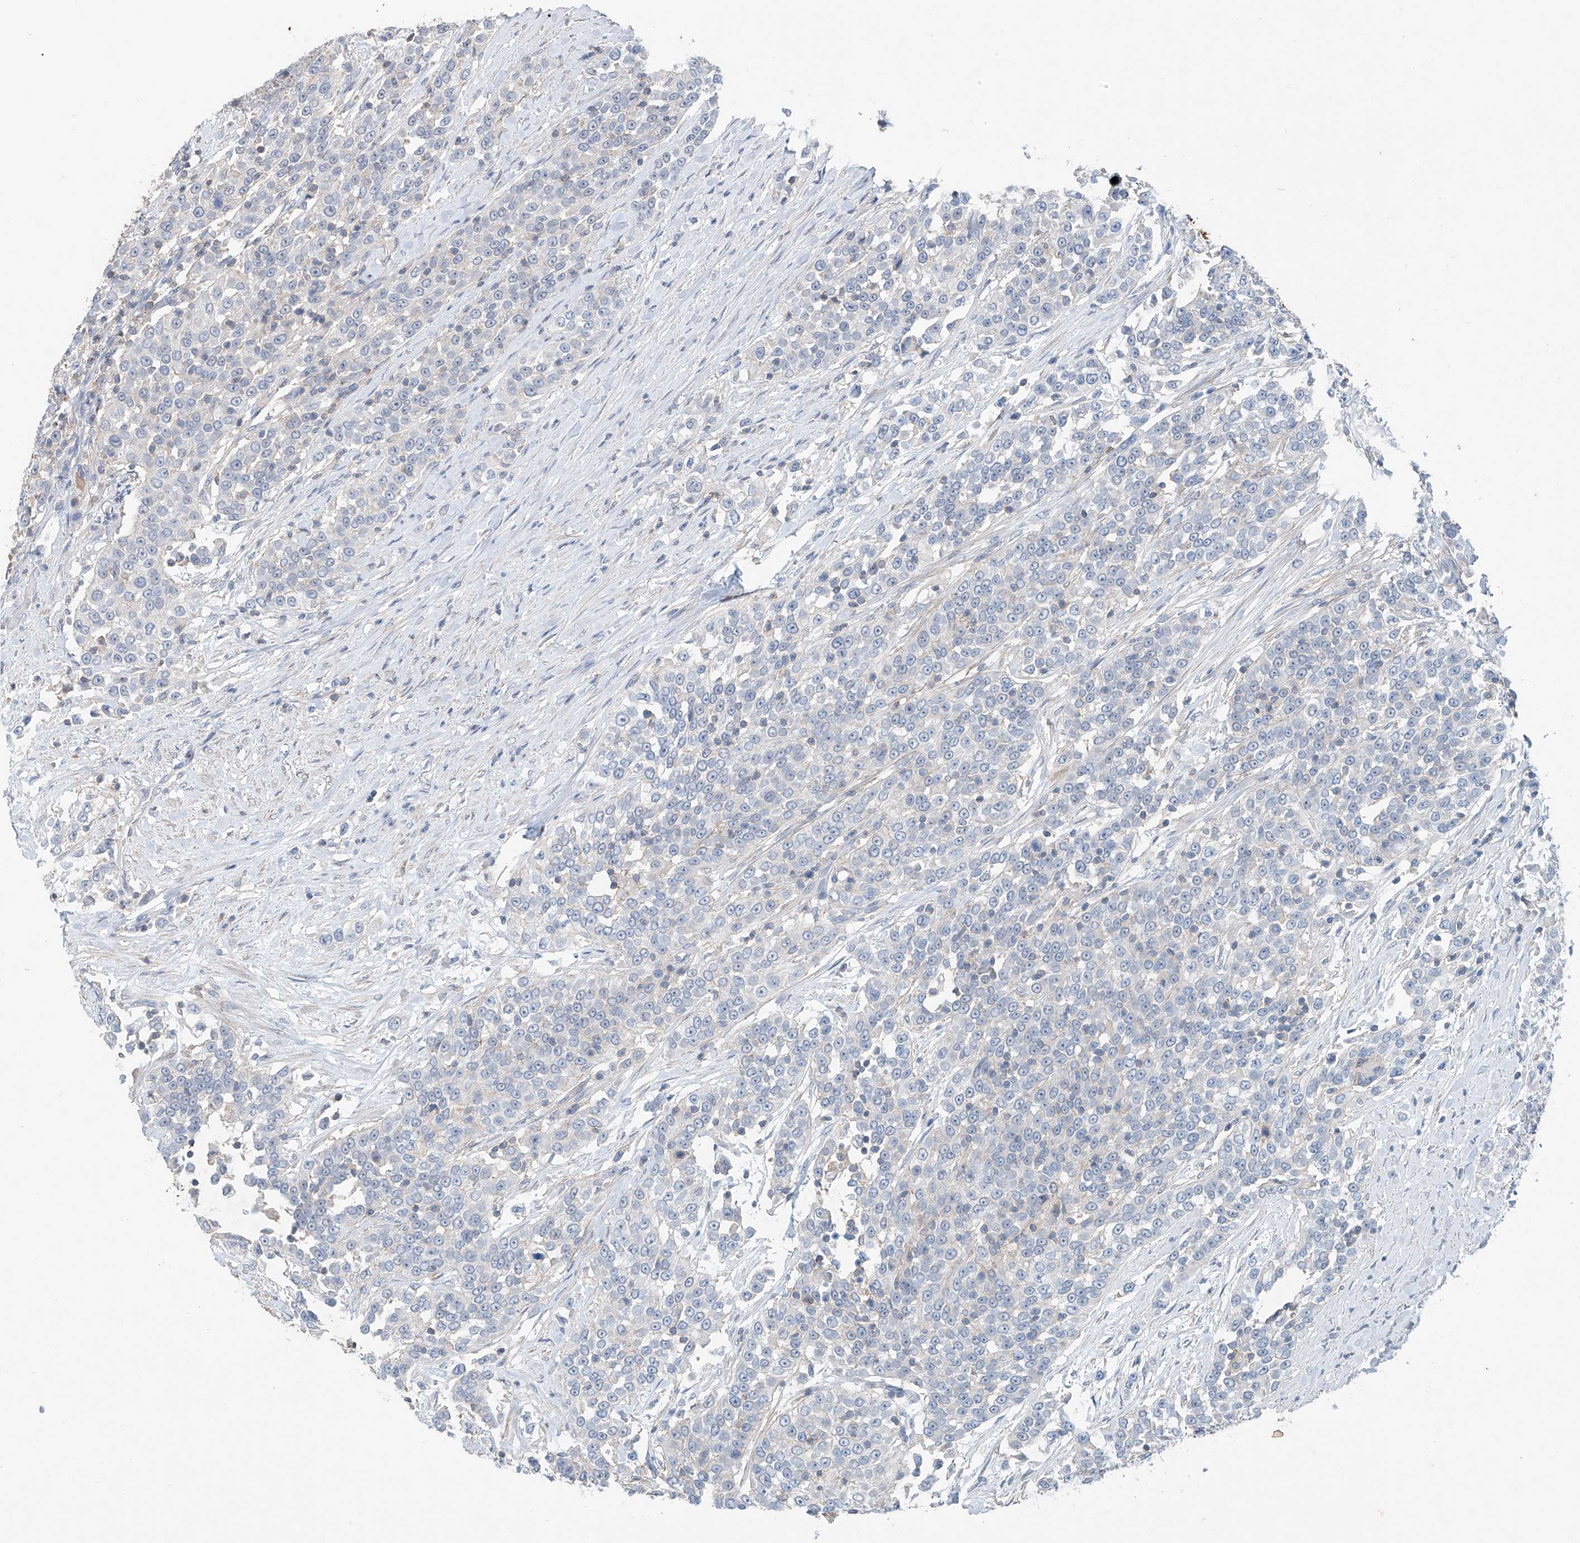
{"staining": {"intensity": "negative", "quantity": "none", "location": "none"}, "tissue": "urothelial cancer", "cell_type": "Tumor cells", "image_type": "cancer", "snomed": [{"axis": "morphology", "description": "Urothelial carcinoma, High grade"}, {"axis": "topography", "description": "Urinary bladder"}], "caption": "Human high-grade urothelial carcinoma stained for a protein using IHC exhibits no expression in tumor cells.", "gene": "ANKRD34A", "patient": {"sex": "female", "age": 80}}